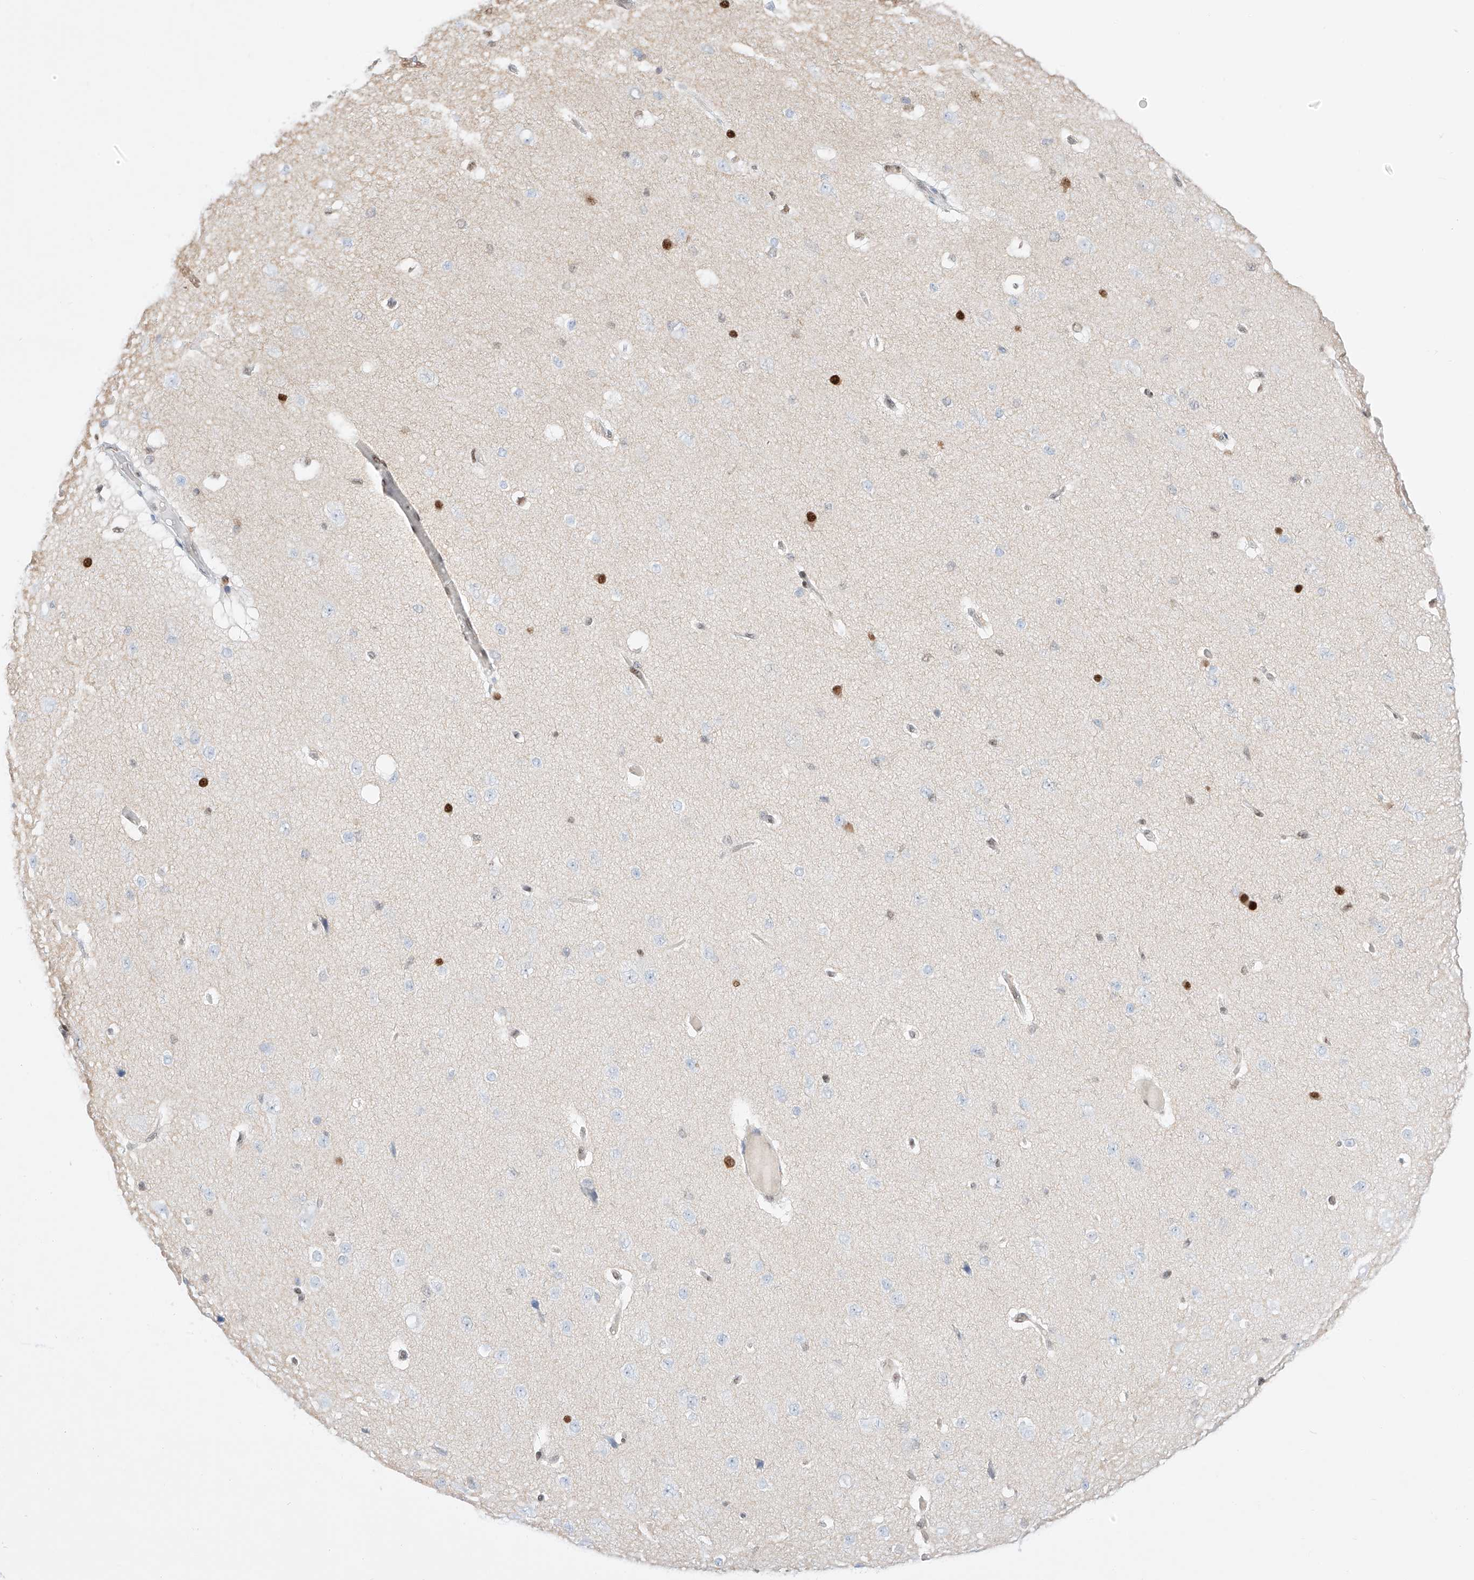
{"staining": {"intensity": "negative", "quantity": "none", "location": "none"}, "tissue": "cerebral cortex", "cell_type": "Endothelial cells", "image_type": "normal", "snomed": [{"axis": "morphology", "description": "Normal tissue, NOS"}, {"axis": "morphology", "description": "Developmental malformation"}, {"axis": "topography", "description": "Cerebral cortex"}], "caption": "Micrograph shows no protein expression in endothelial cells of benign cerebral cortex.", "gene": "APIP", "patient": {"sex": "female", "age": 30}}